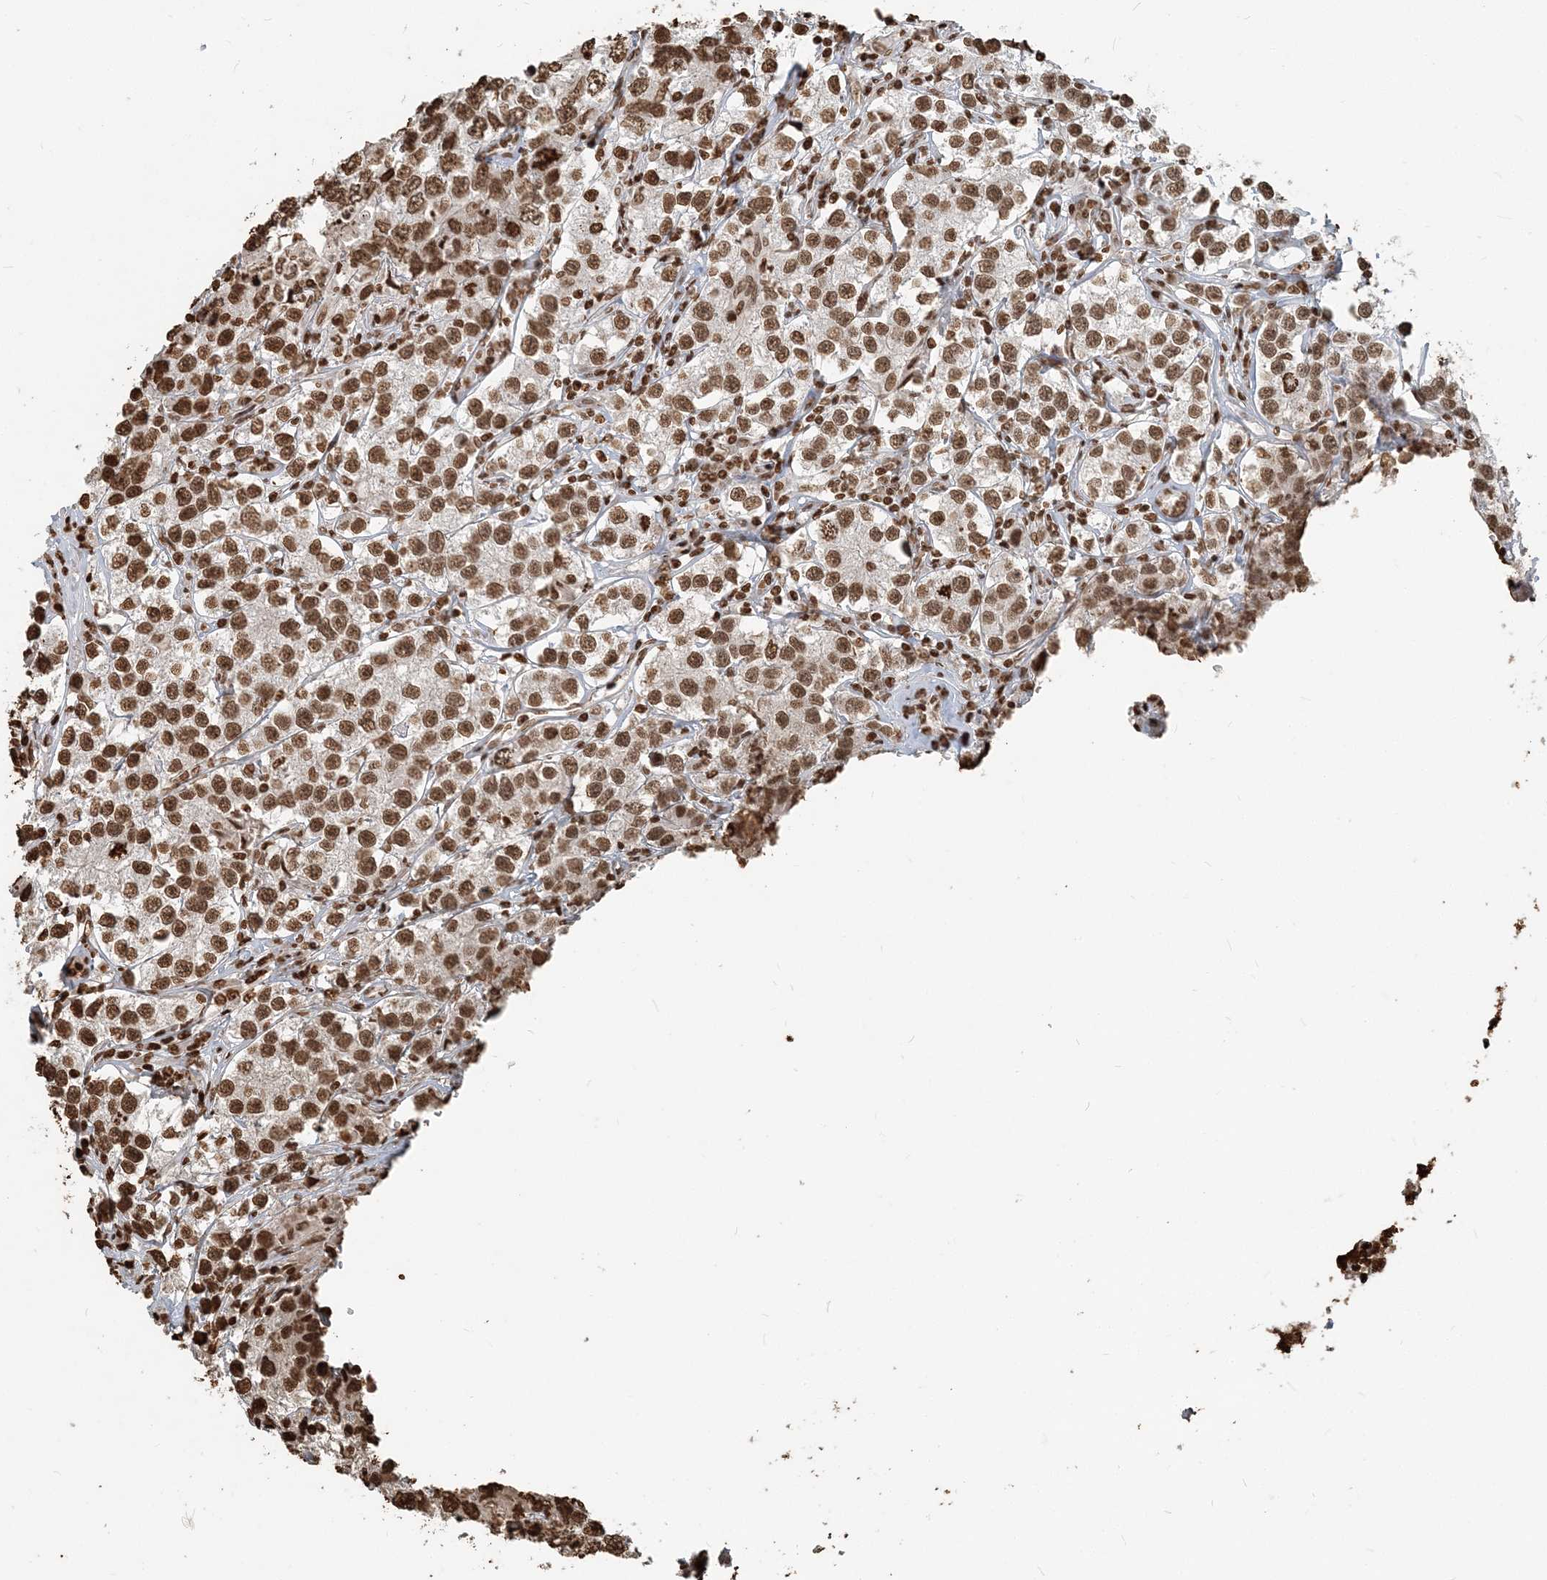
{"staining": {"intensity": "strong", "quantity": ">75%", "location": "nuclear"}, "tissue": "testis cancer", "cell_type": "Tumor cells", "image_type": "cancer", "snomed": [{"axis": "morphology", "description": "Seminoma, NOS"}, {"axis": "morphology", "description": "Carcinoma, Embryonal, NOS"}, {"axis": "topography", "description": "Testis"}], "caption": "Seminoma (testis) stained with immunohistochemistry (IHC) displays strong nuclear staining in approximately >75% of tumor cells.", "gene": "H3-3B", "patient": {"sex": "male", "age": 43}}